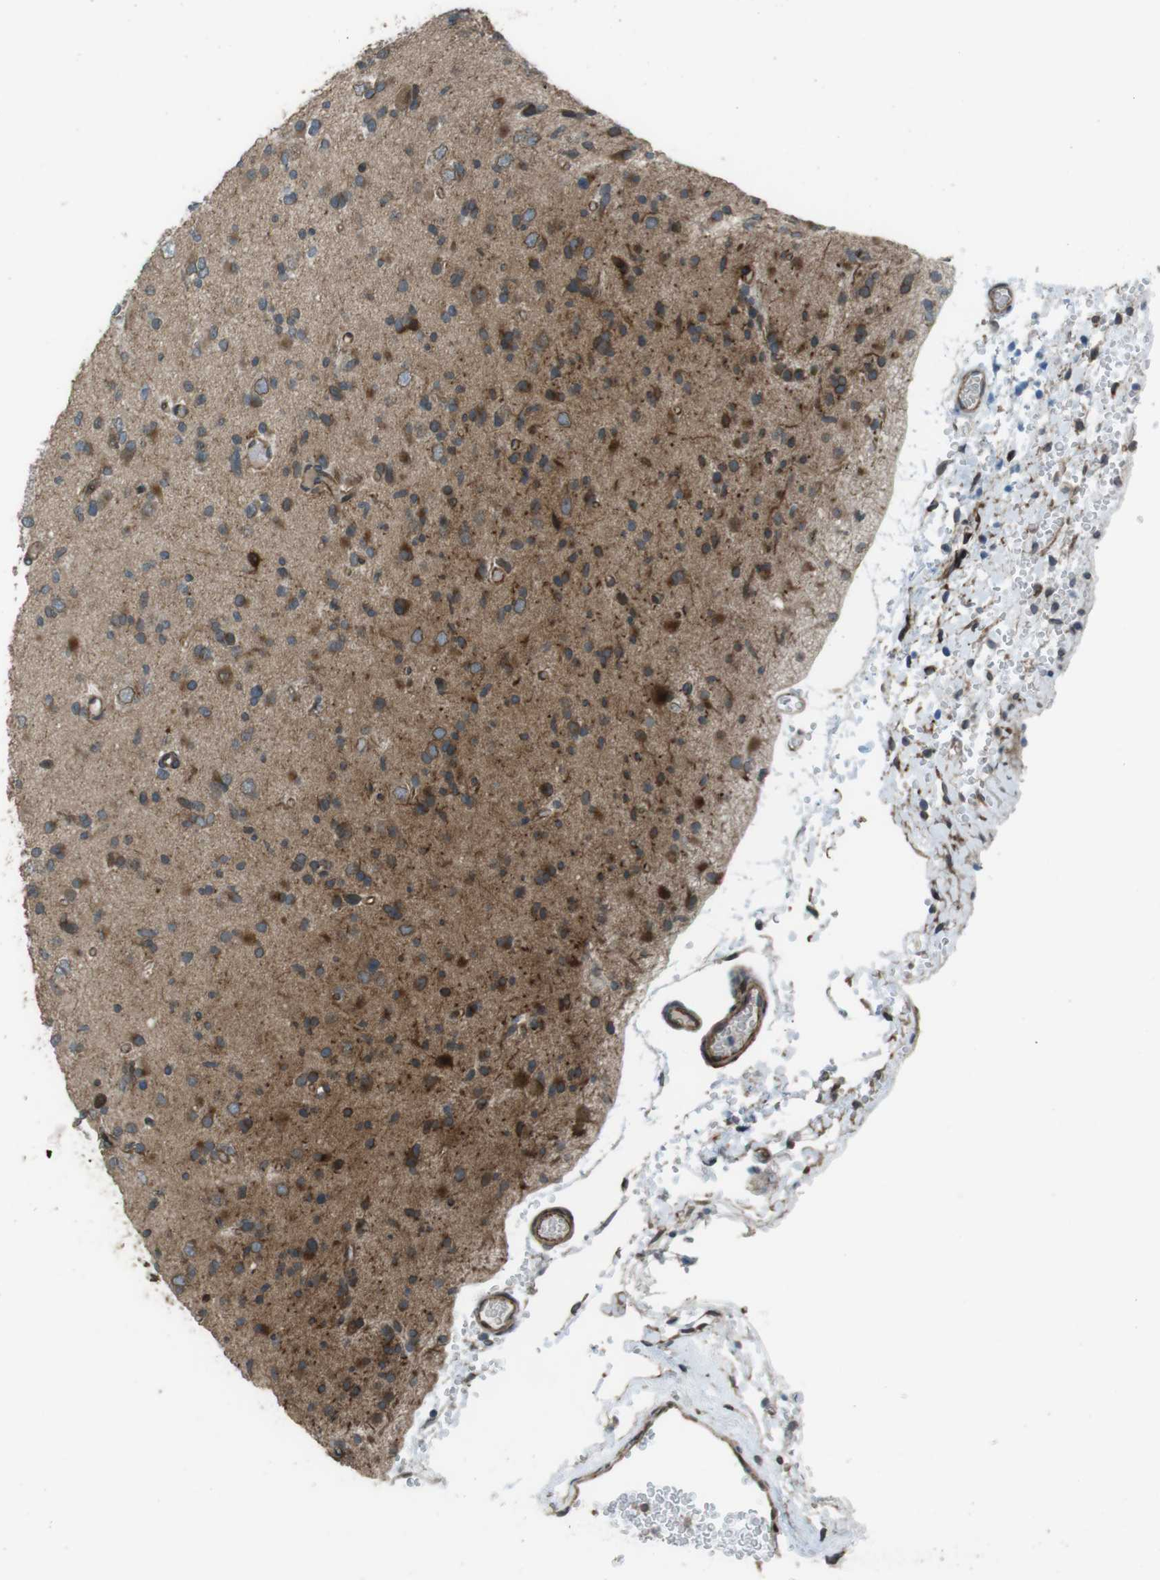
{"staining": {"intensity": "weak", "quantity": "25%-75%", "location": "cytoplasmic/membranous"}, "tissue": "glioma", "cell_type": "Tumor cells", "image_type": "cancer", "snomed": [{"axis": "morphology", "description": "Glioma, malignant, Low grade"}, {"axis": "topography", "description": "Brain"}], "caption": "Glioma stained with immunohistochemistry (IHC) exhibits weak cytoplasmic/membranous expression in about 25%-75% of tumor cells. Using DAB (3,3'-diaminobenzidine) (brown) and hematoxylin (blue) stains, captured at high magnification using brightfield microscopy.", "gene": "ZNF330", "patient": {"sex": "female", "age": 22}}